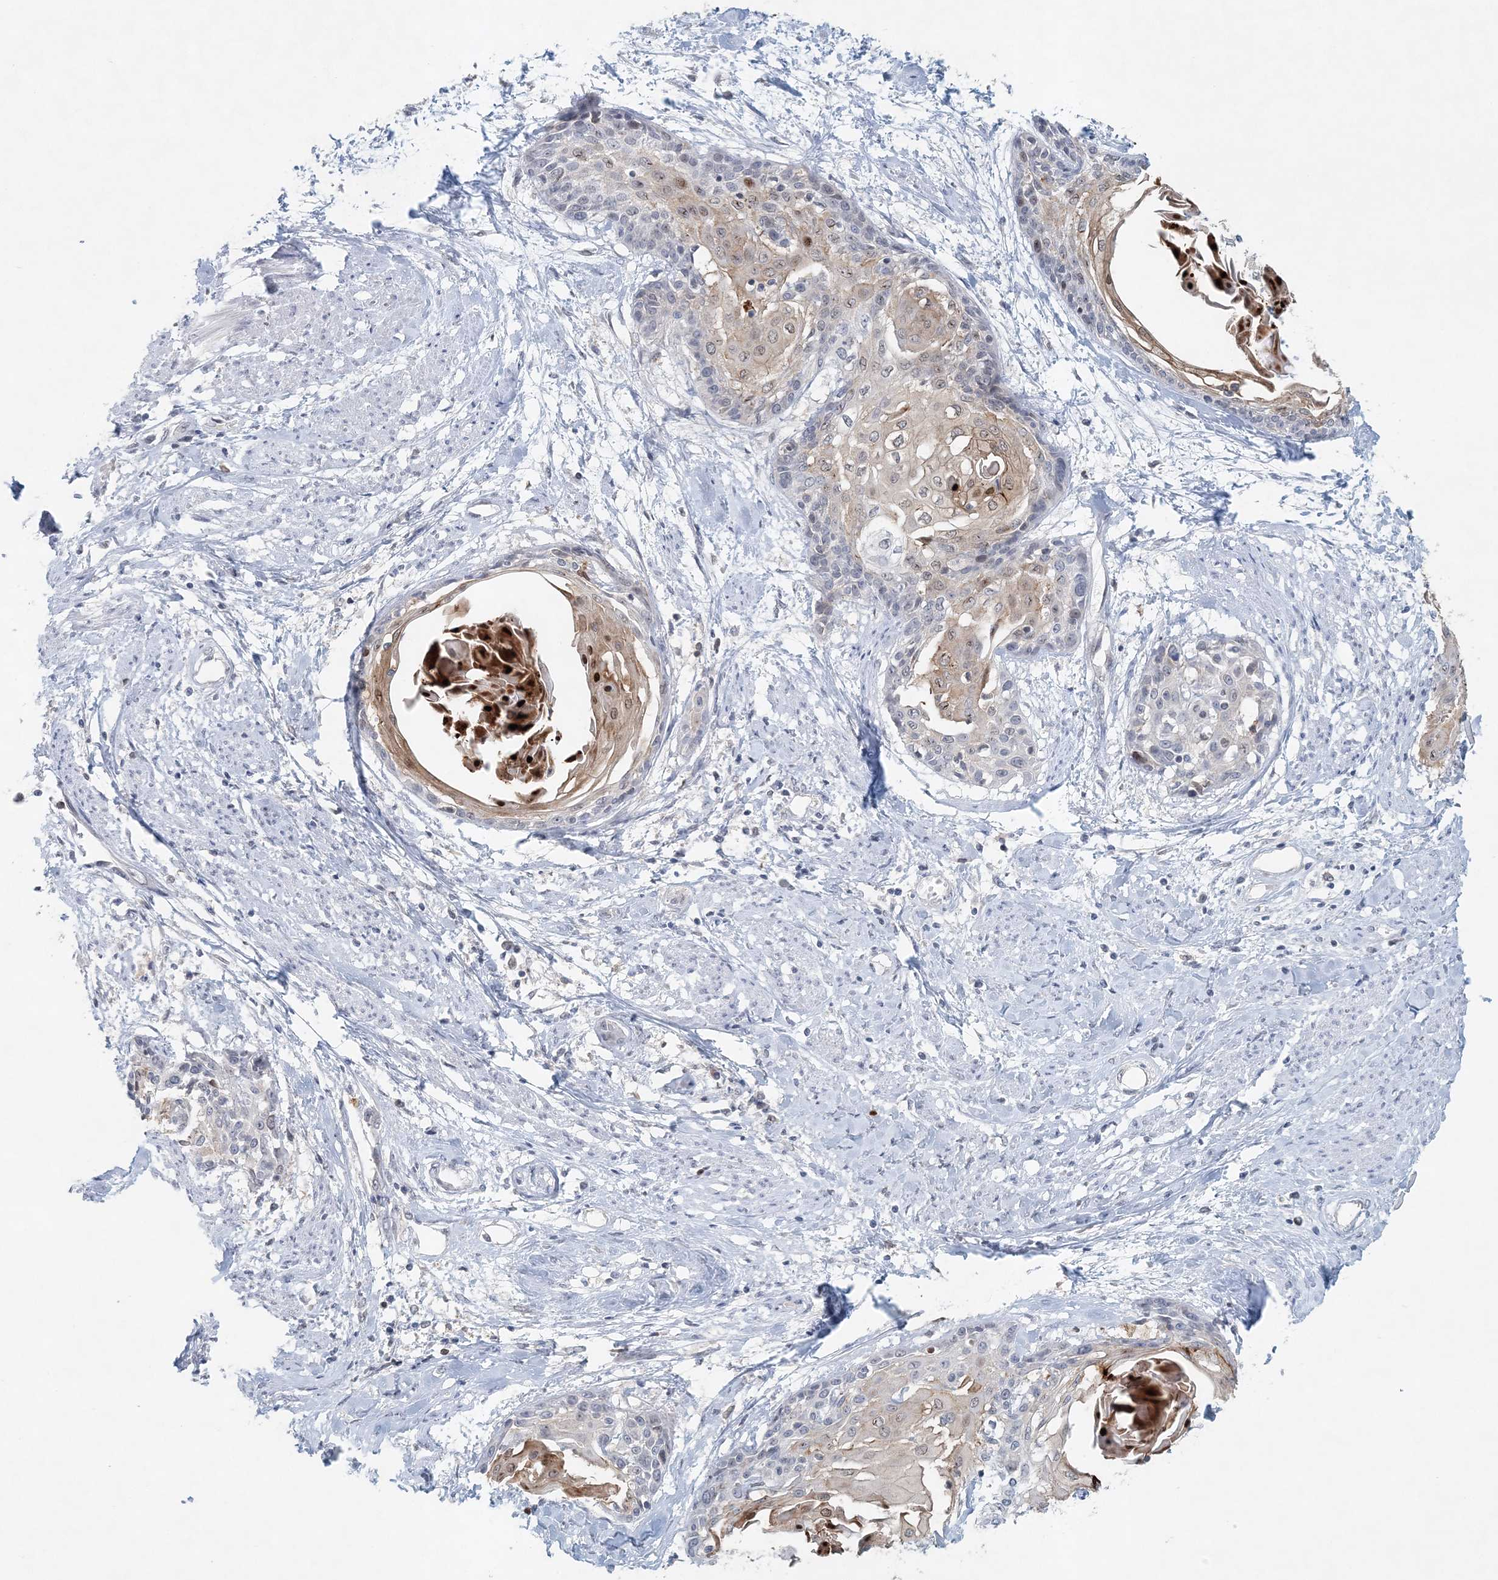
{"staining": {"intensity": "negative", "quantity": "none", "location": "none"}, "tissue": "cervical cancer", "cell_type": "Tumor cells", "image_type": "cancer", "snomed": [{"axis": "morphology", "description": "Squamous cell carcinoma, NOS"}, {"axis": "topography", "description": "Cervix"}], "caption": "High power microscopy histopathology image of an immunohistochemistry (IHC) histopathology image of cervical squamous cell carcinoma, revealing no significant staining in tumor cells.", "gene": "NUP54", "patient": {"sex": "female", "age": 57}}